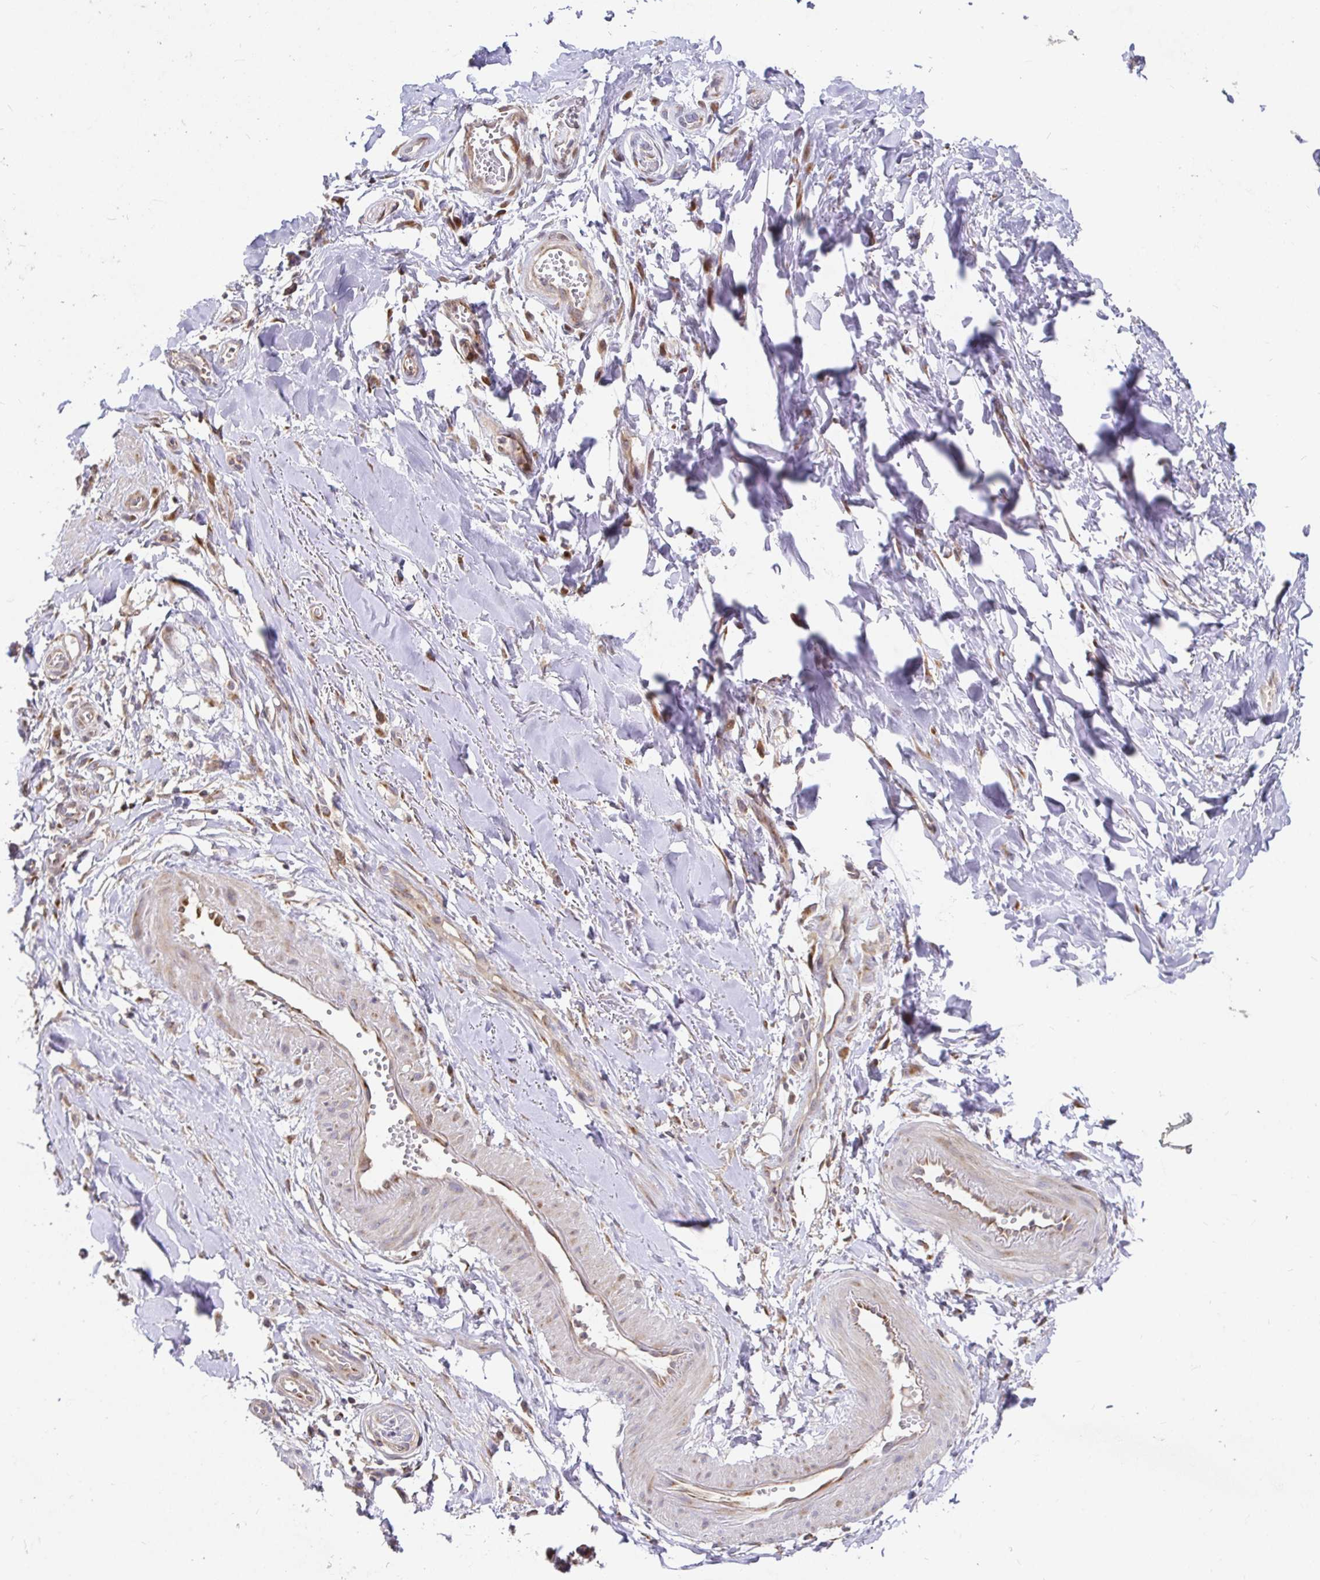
{"staining": {"intensity": "negative", "quantity": "none", "location": "none"}, "tissue": "adipose tissue", "cell_type": "Adipocytes", "image_type": "normal", "snomed": [{"axis": "morphology", "description": "Normal tissue, NOS"}, {"axis": "topography", "description": "Cartilage tissue"}, {"axis": "topography", "description": "Nasopharynx"}, {"axis": "topography", "description": "Thyroid gland"}], "caption": "Adipocytes show no significant positivity in benign adipose tissue. (DAB (3,3'-diaminobenzidine) immunohistochemistry (IHC) visualized using brightfield microscopy, high magnification).", "gene": "ELP1", "patient": {"sex": "male", "age": 63}}